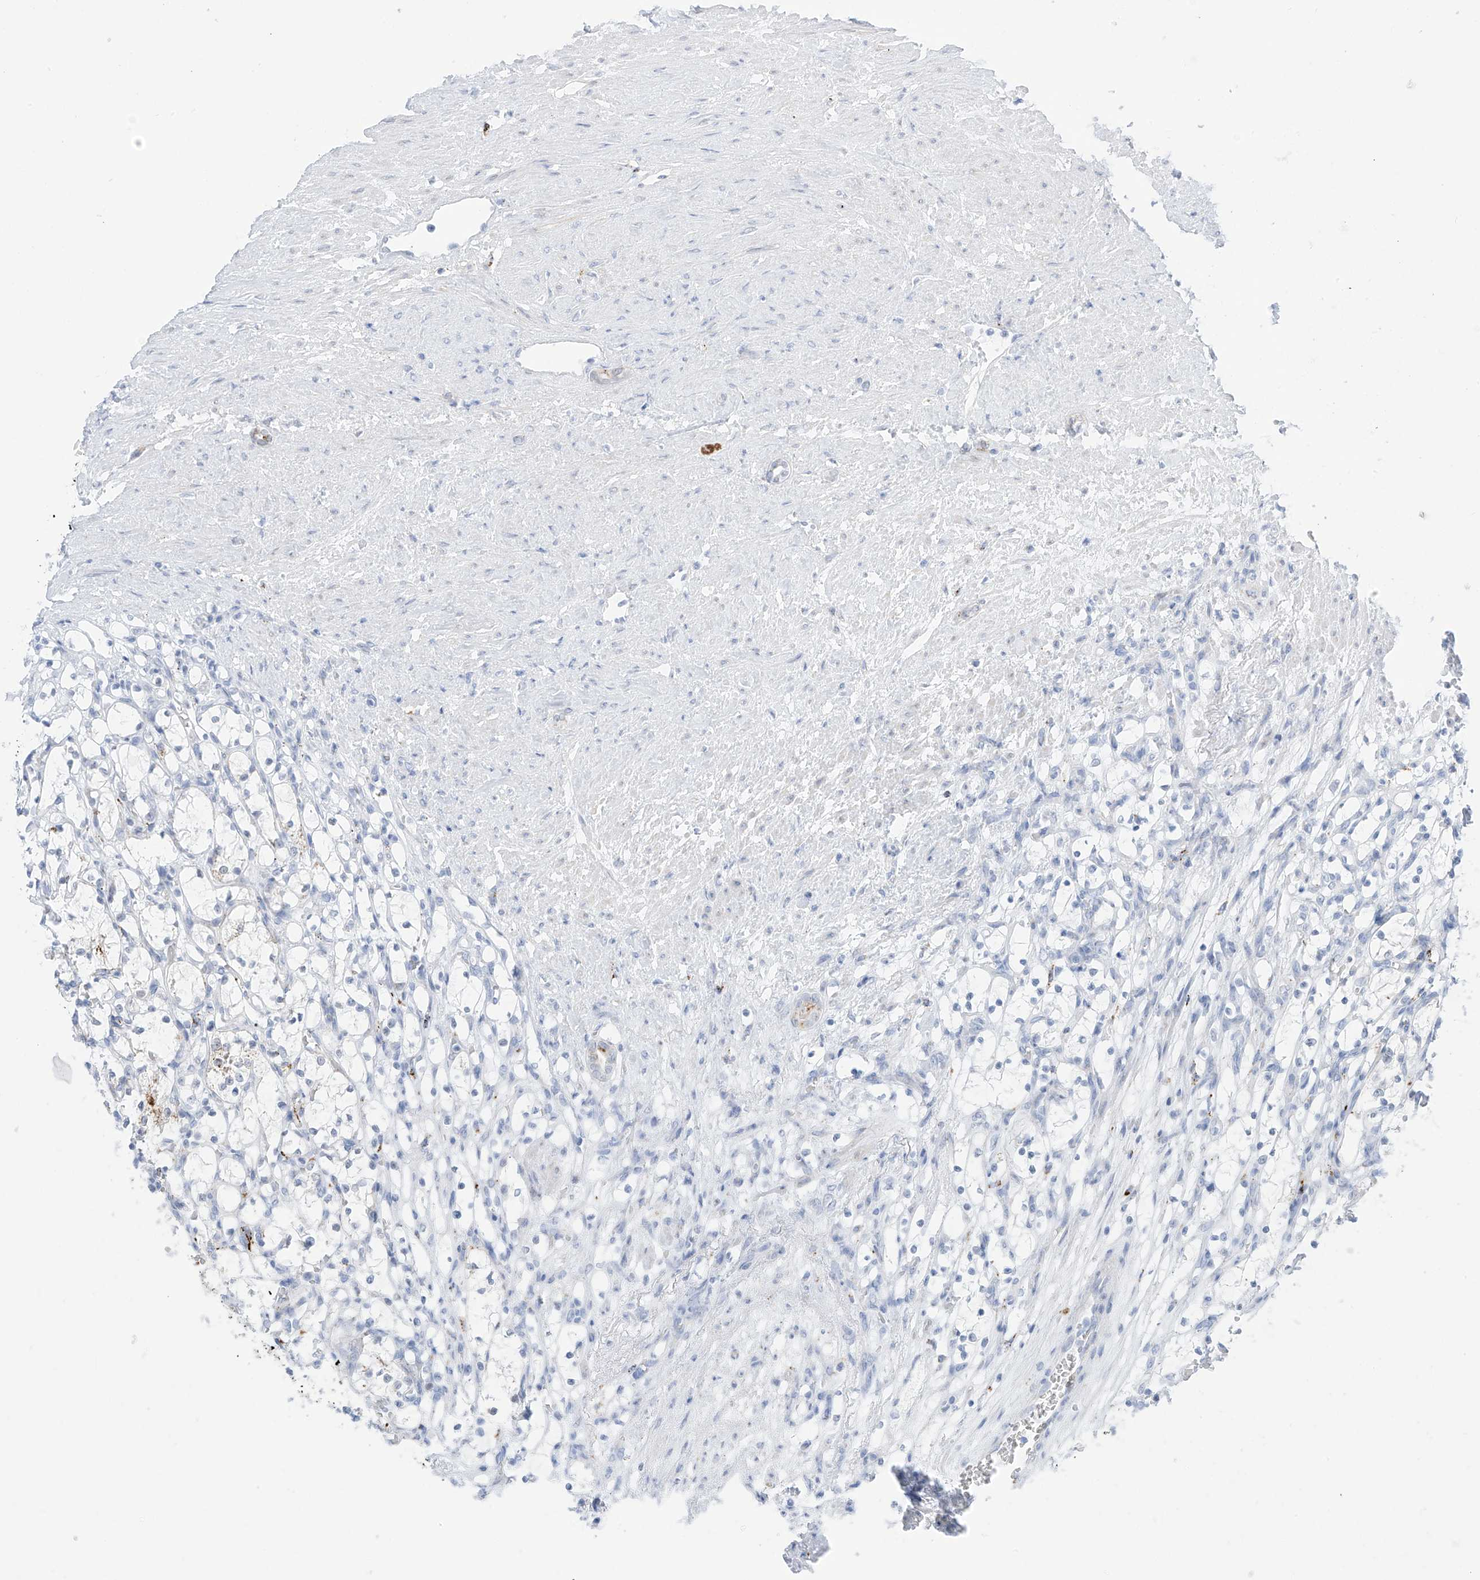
{"staining": {"intensity": "negative", "quantity": "none", "location": "none"}, "tissue": "renal cancer", "cell_type": "Tumor cells", "image_type": "cancer", "snomed": [{"axis": "morphology", "description": "Adenocarcinoma, NOS"}, {"axis": "topography", "description": "Kidney"}], "caption": "An IHC image of renal cancer is shown. There is no staining in tumor cells of renal cancer.", "gene": "PSPH", "patient": {"sex": "female", "age": 69}}